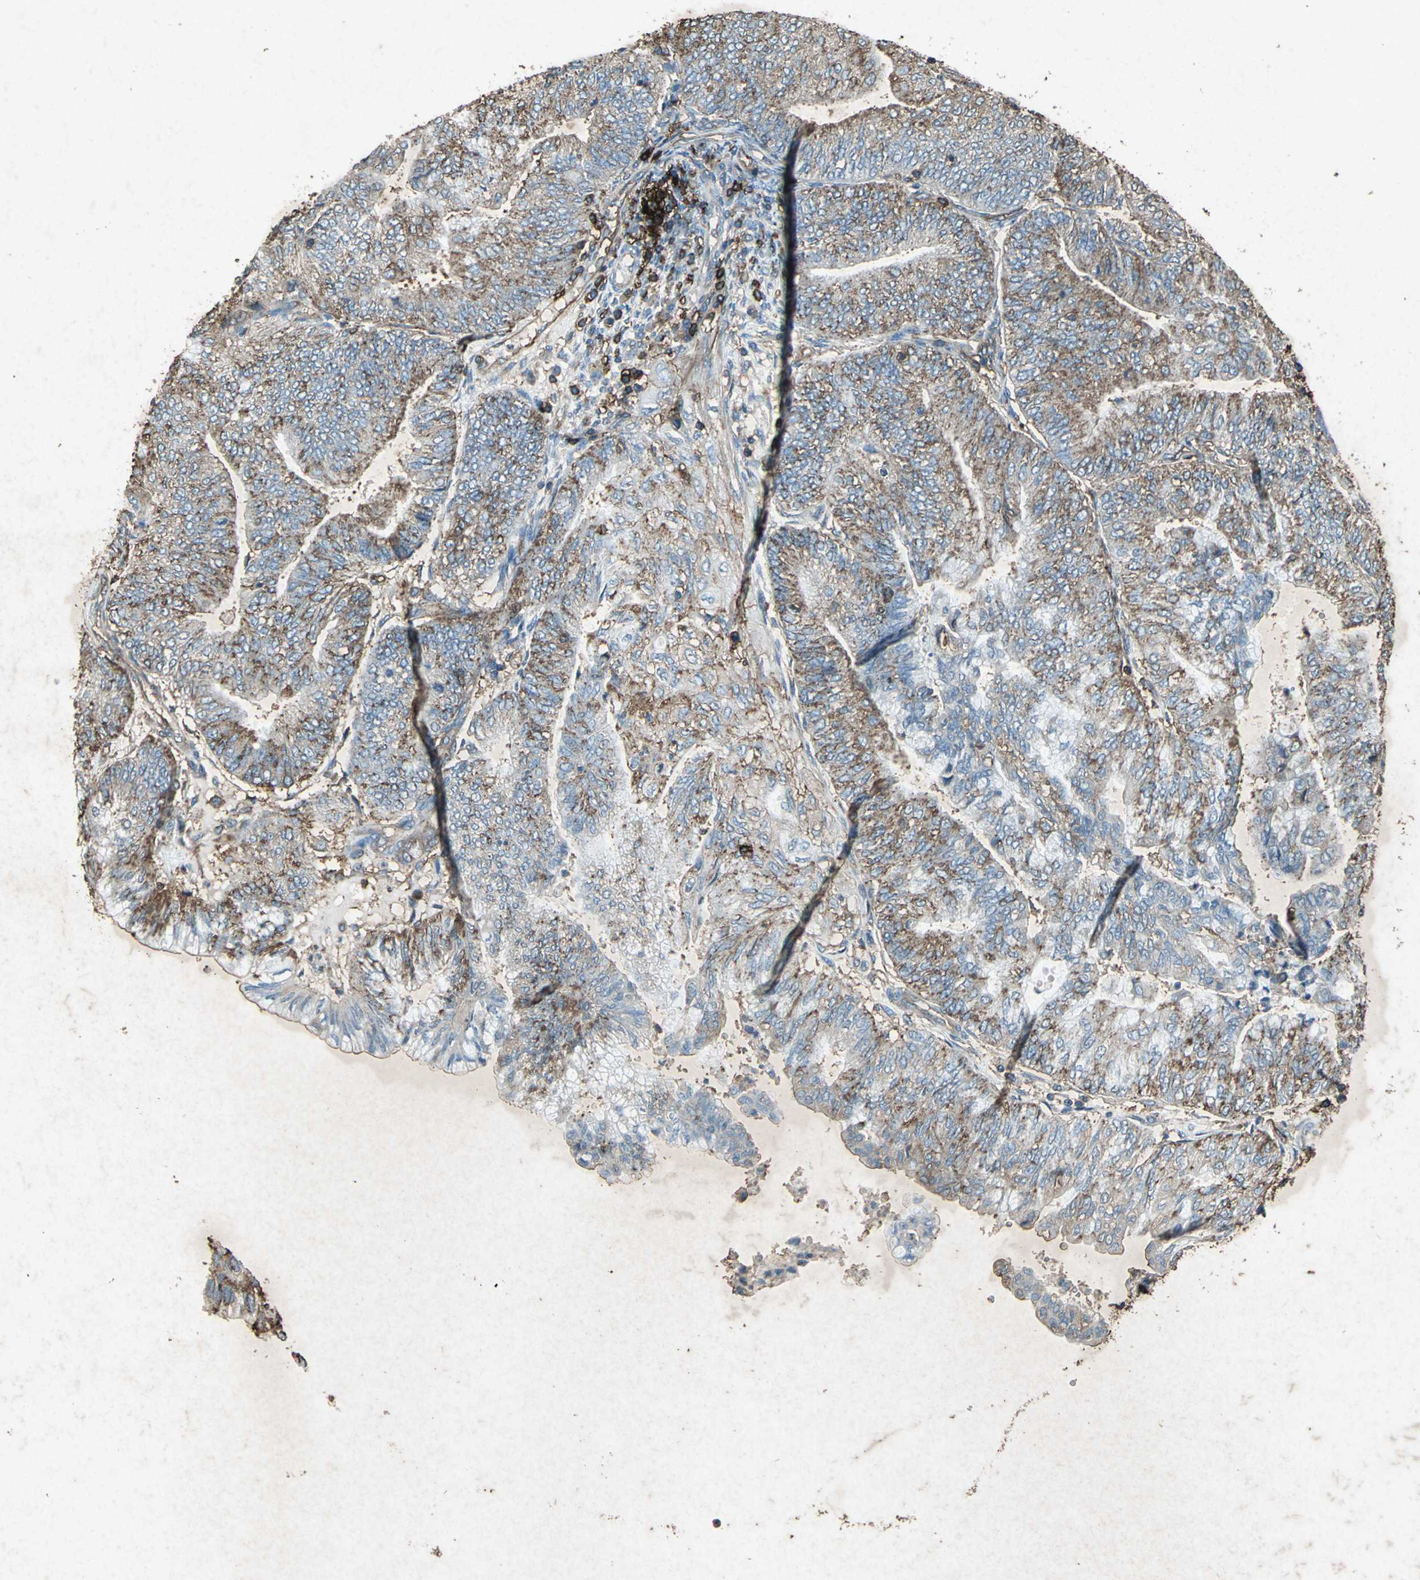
{"staining": {"intensity": "moderate", "quantity": "25%-75%", "location": "cytoplasmic/membranous"}, "tissue": "endometrial cancer", "cell_type": "Tumor cells", "image_type": "cancer", "snomed": [{"axis": "morphology", "description": "Adenocarcinoma, NOS"}, {"axis": "topography", "description": "Endometrium"}], "caption": "A brown stain labels moderate cytoplasmic/membranous positivity of a protein in endometrial cancer (adenocarcinoma) tumor cells.", "gene": "CCR6", "patient": {"sex": "female", "age": 59}}